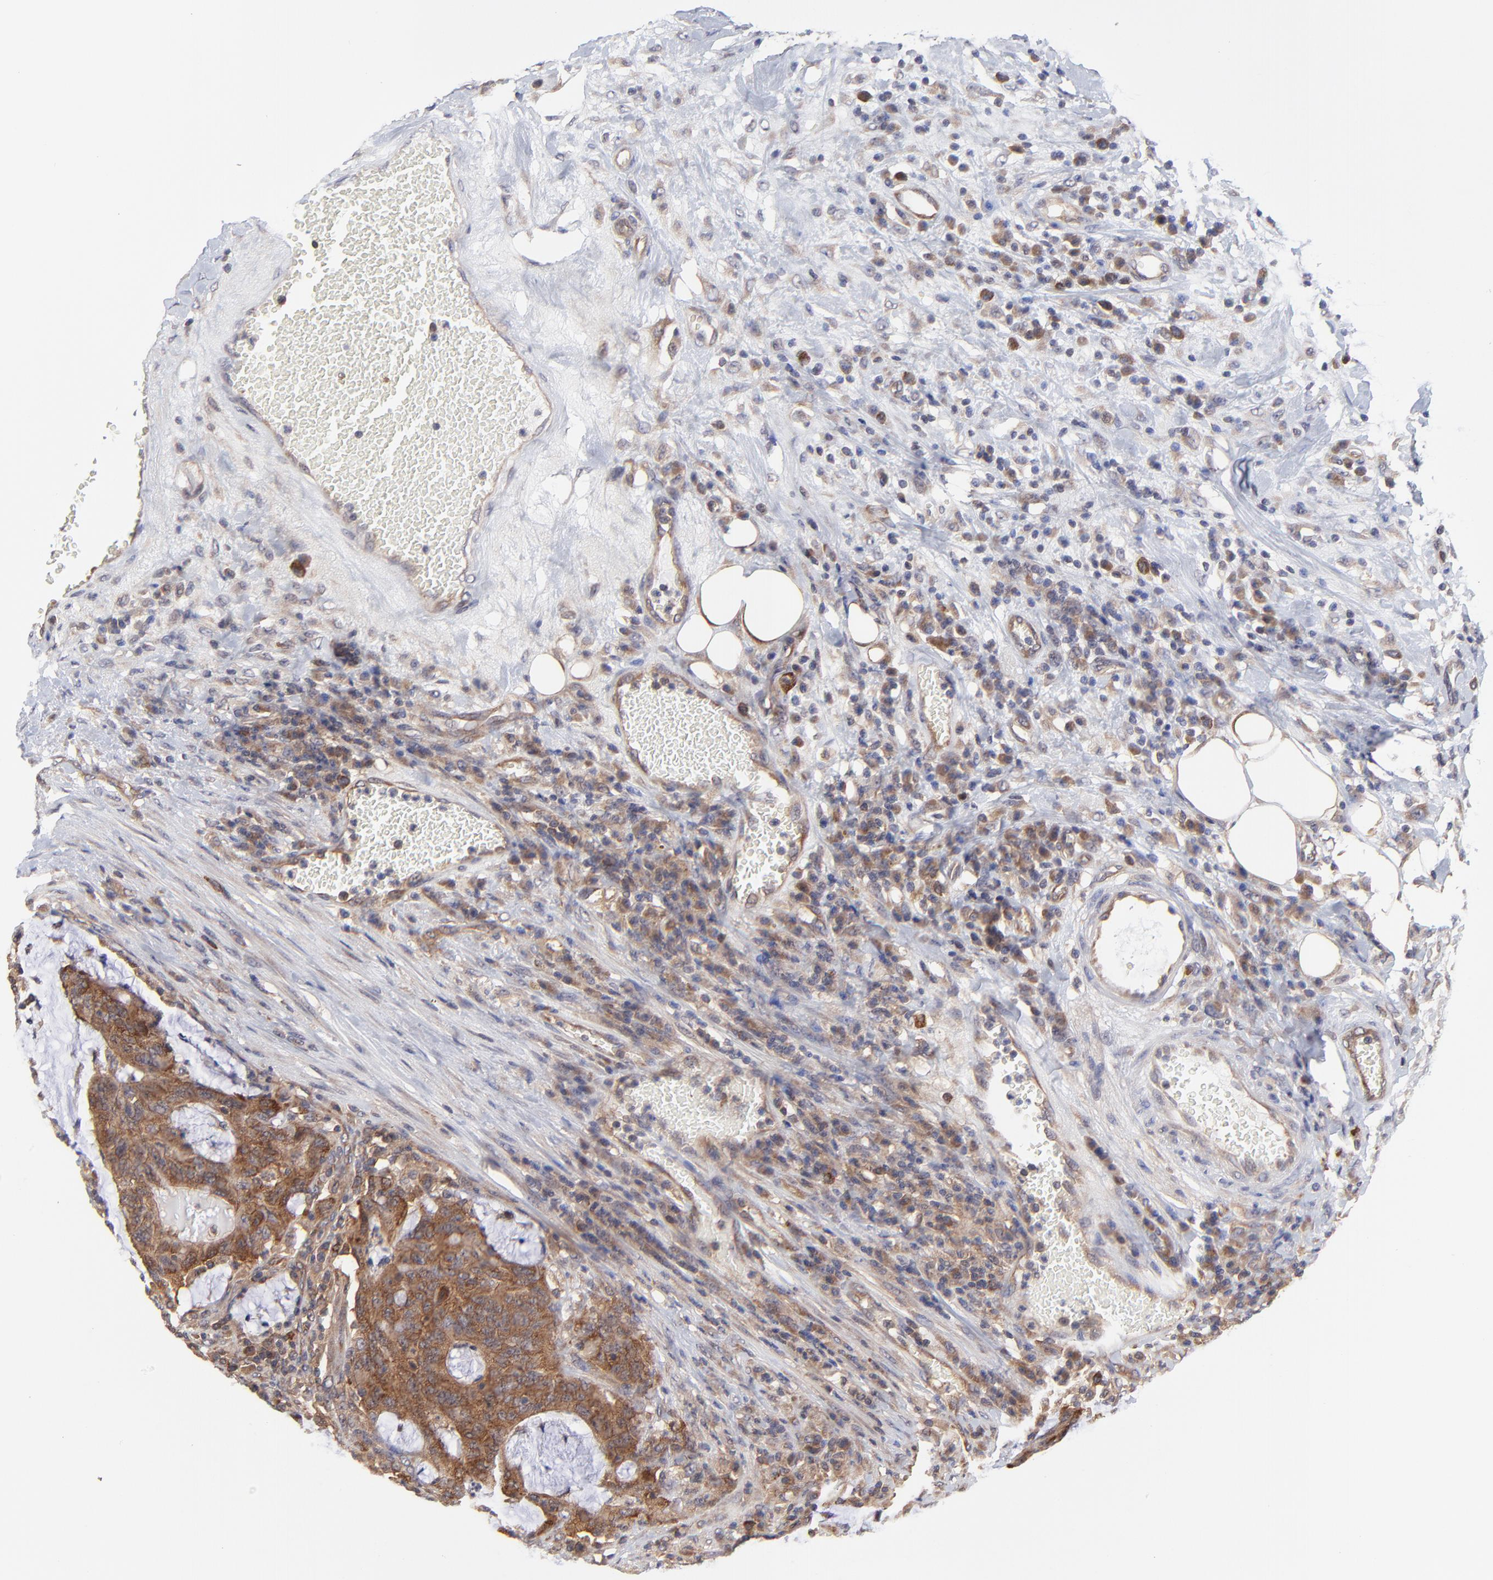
{"staining": {"intensity": "moderate", "quantity": ">75%", "location": "cytoplasmic/membranous"}, "tissue": "colorectal cancer", "cell_type": "Tumor cells", "image_type": "cancer", "snomed": [{"axis": "morphology", "description": "Adenocarcinoma, NOS"}, {"axis": "topography", "description": "Colon"}], "caption": "The photomicrograph demonstrates staining of colorectal cancer, revealing moderate cytoplasmic/membranous protein expression (brown color) within tumor cells.", "gene": "GART", "patient": {"sex": "male", "age": 54}}